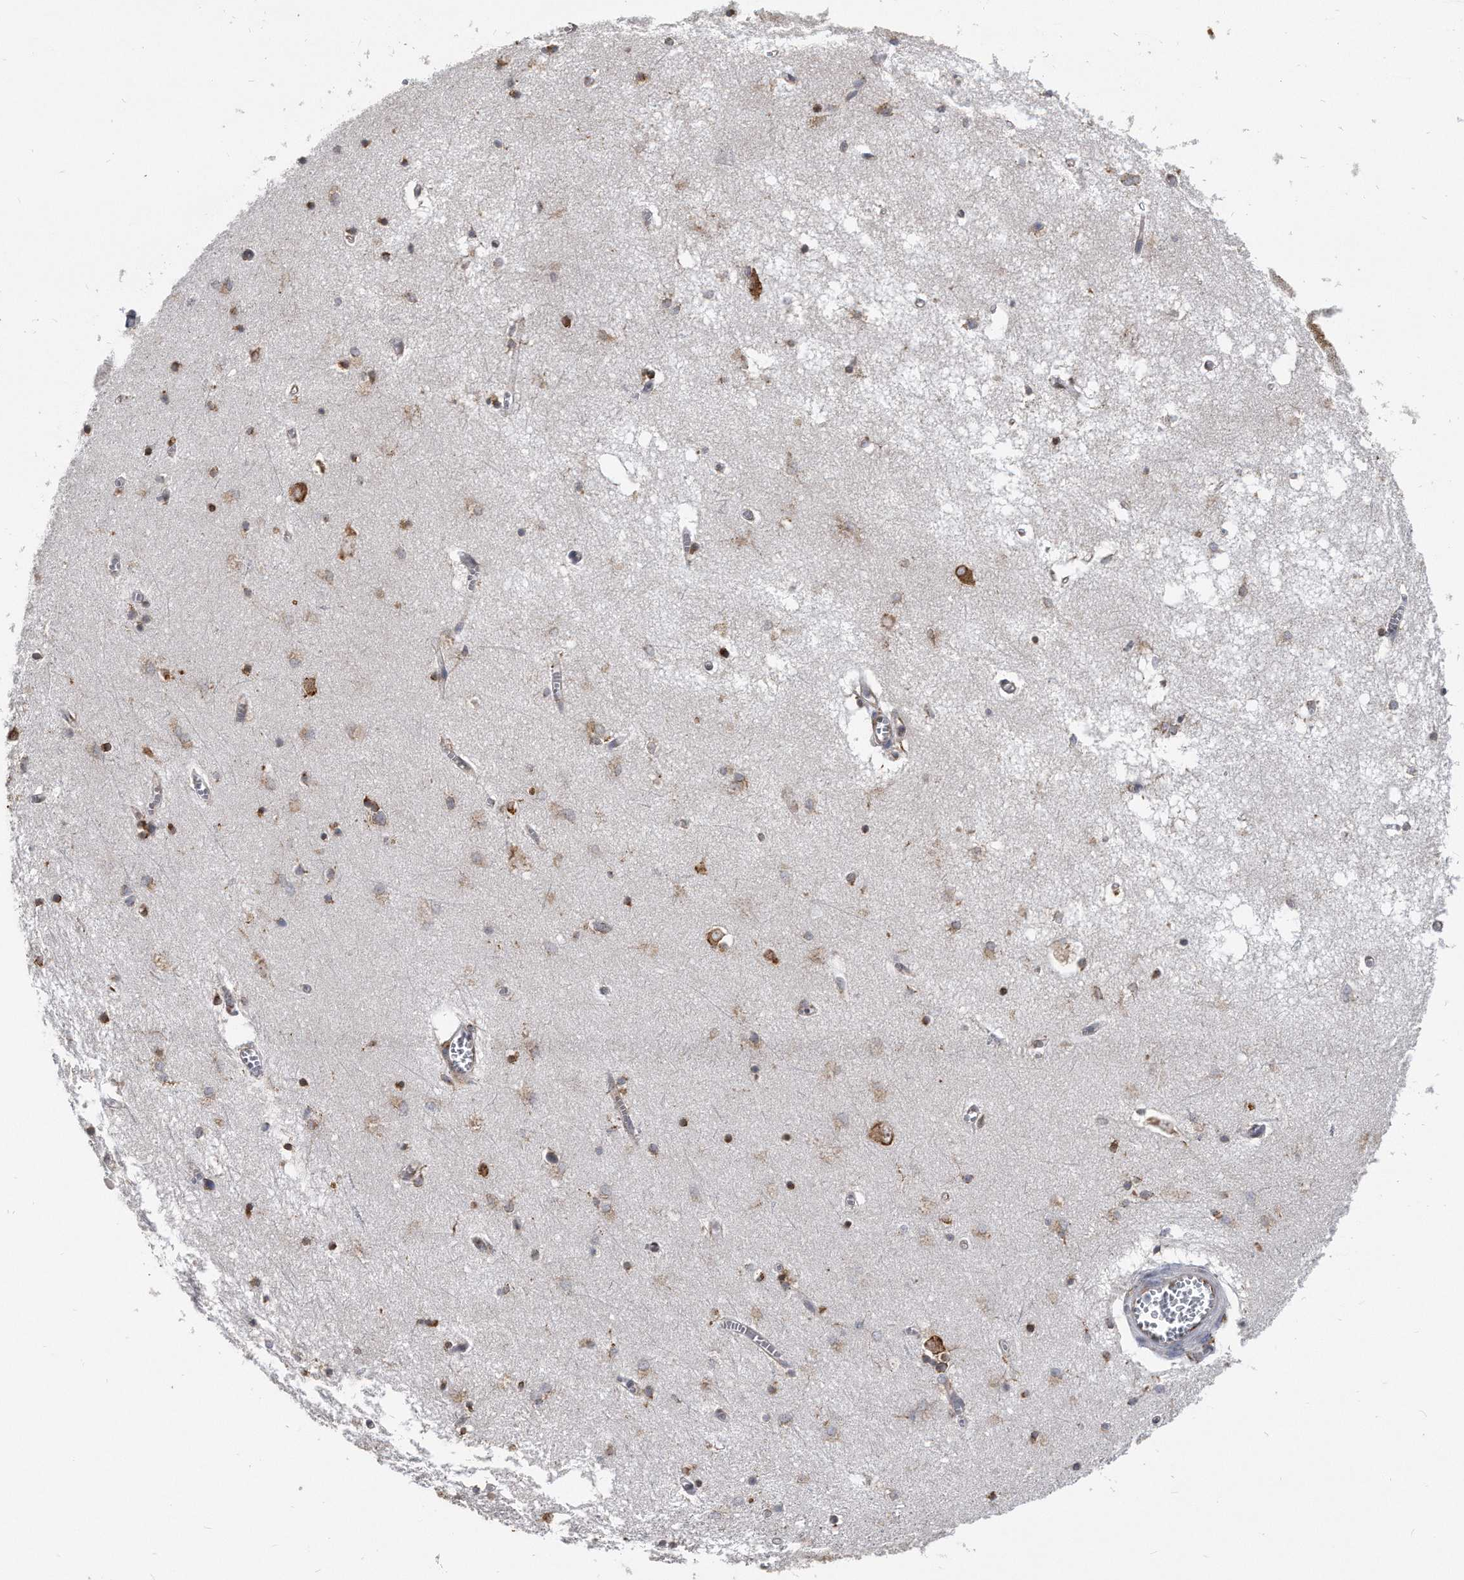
{"staining": {"intensity": "moderate", "quantity": "25%-75%", "location": "cytoplasmic/membranous"}, "tissue": "hippocampus", "cell_type": "Glial cells", "image_type": "normal", "snomed": [{"axis": "morphology", "description": "Normal tissue, NOS"}, {"axis": "topography", "description": "Hippocampus"}], "caption": "Immunohistochemical staining of normal hippocampus demonstrates 25%-75% levels of moderate cytoplasmic/membranous protein staining in about 25%-75% of glial cells. The protein of interest is shown in brown color, while the nuclei are stained blue.", "gene": "CCDC47", "patient": {"sex": "male", "age": 70}}